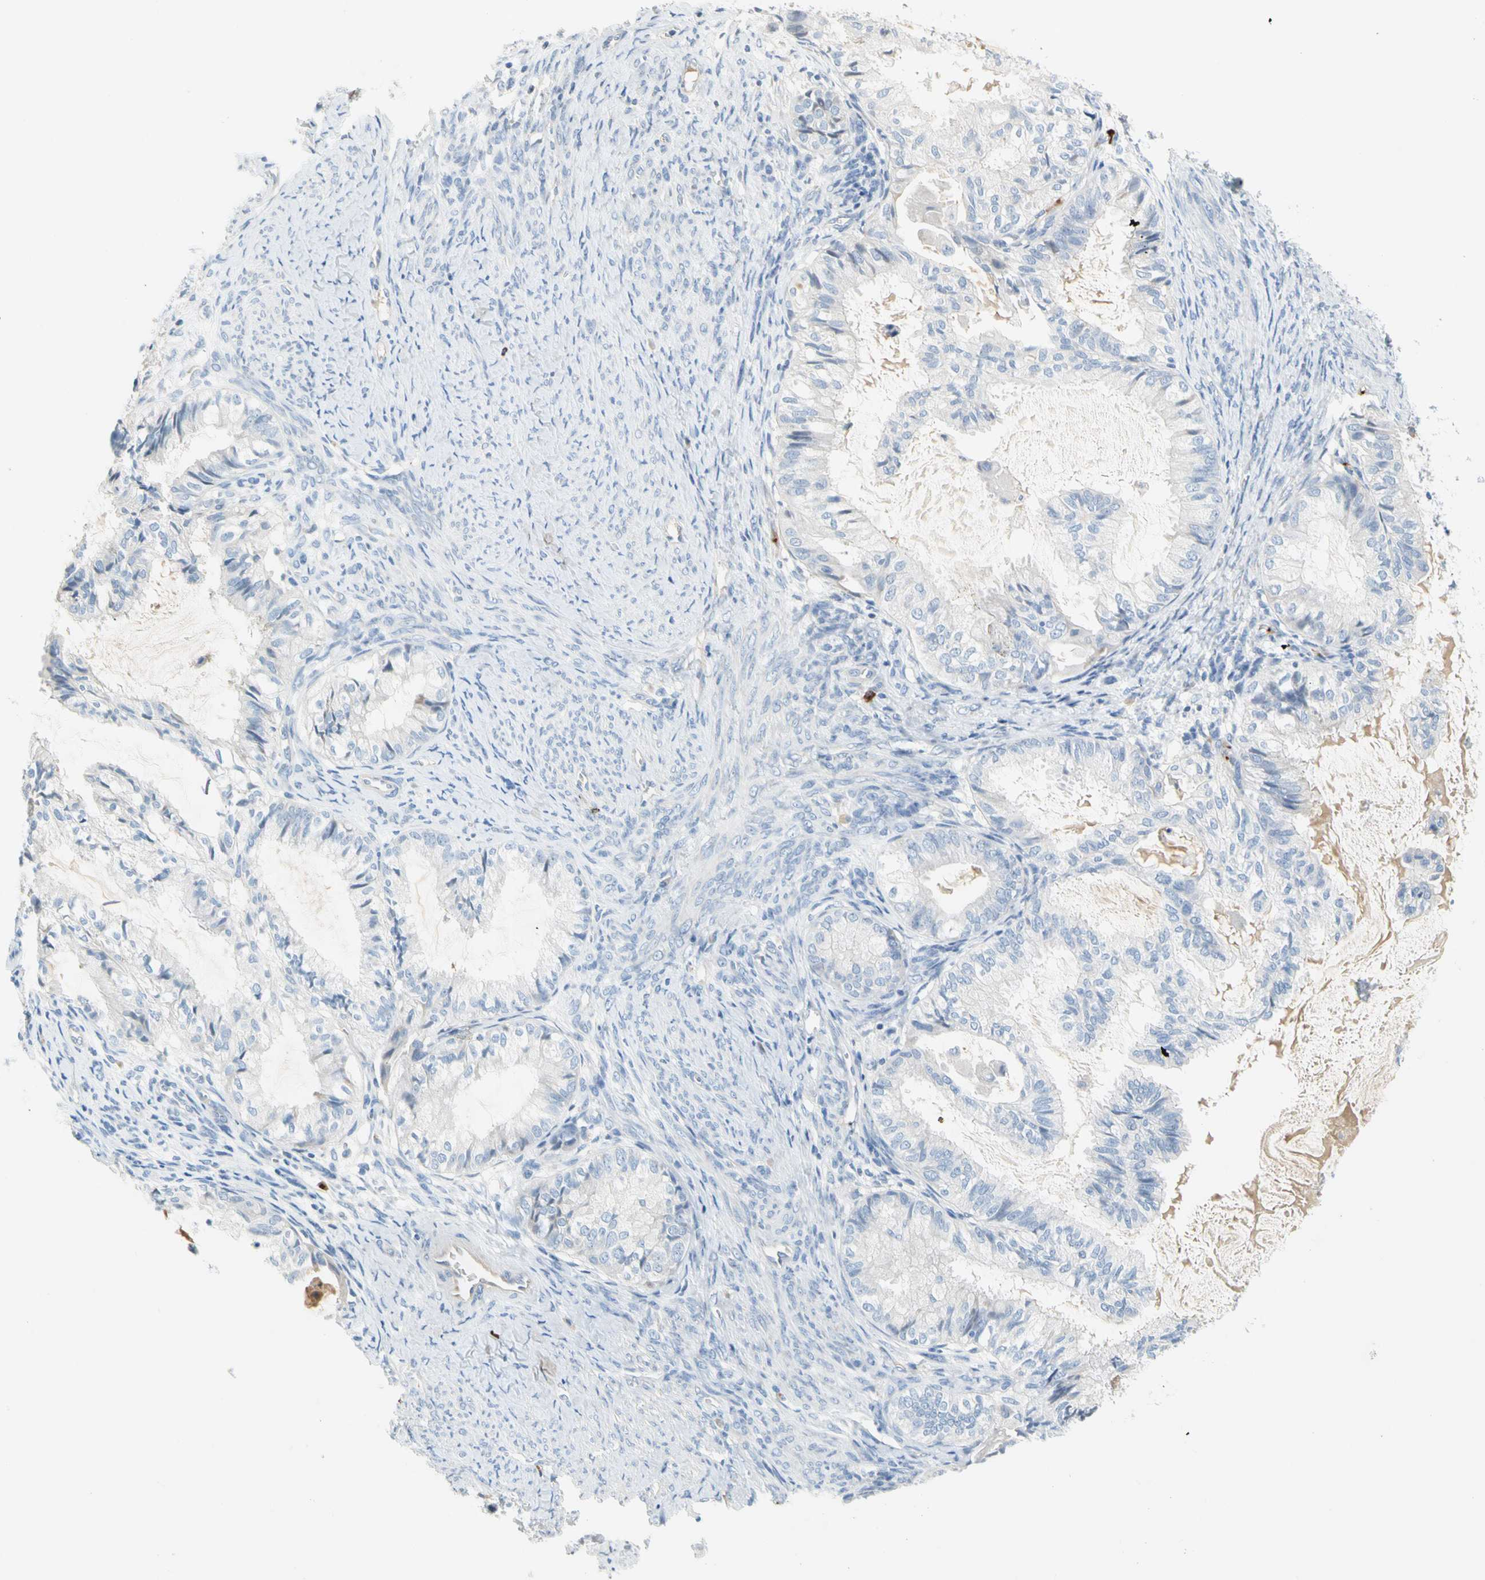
{"staining": {"intensity": "negative", "quantity": "none", "location": "none"}, "tissue": "cervical cancer", "cell_type": "Tumor cells", "image_type": "cancer", "snomed": [{"axis": "morphology", "description": "Normal tissue, NOS"}, {"axis": "morphology", "description": "Adenocarcinoma, NOS"}, {"axis": "topography", "description": "Cervix"}, {"axis": "topography", "description": "Endometrium"}], "caption": "A photomicrograph of adenocarcinoma (cervical) stained for a protein exhibits no brown staining in tumor cells.", "gene": "PPBP", "patient": {"sex": "female", "age": 86}}